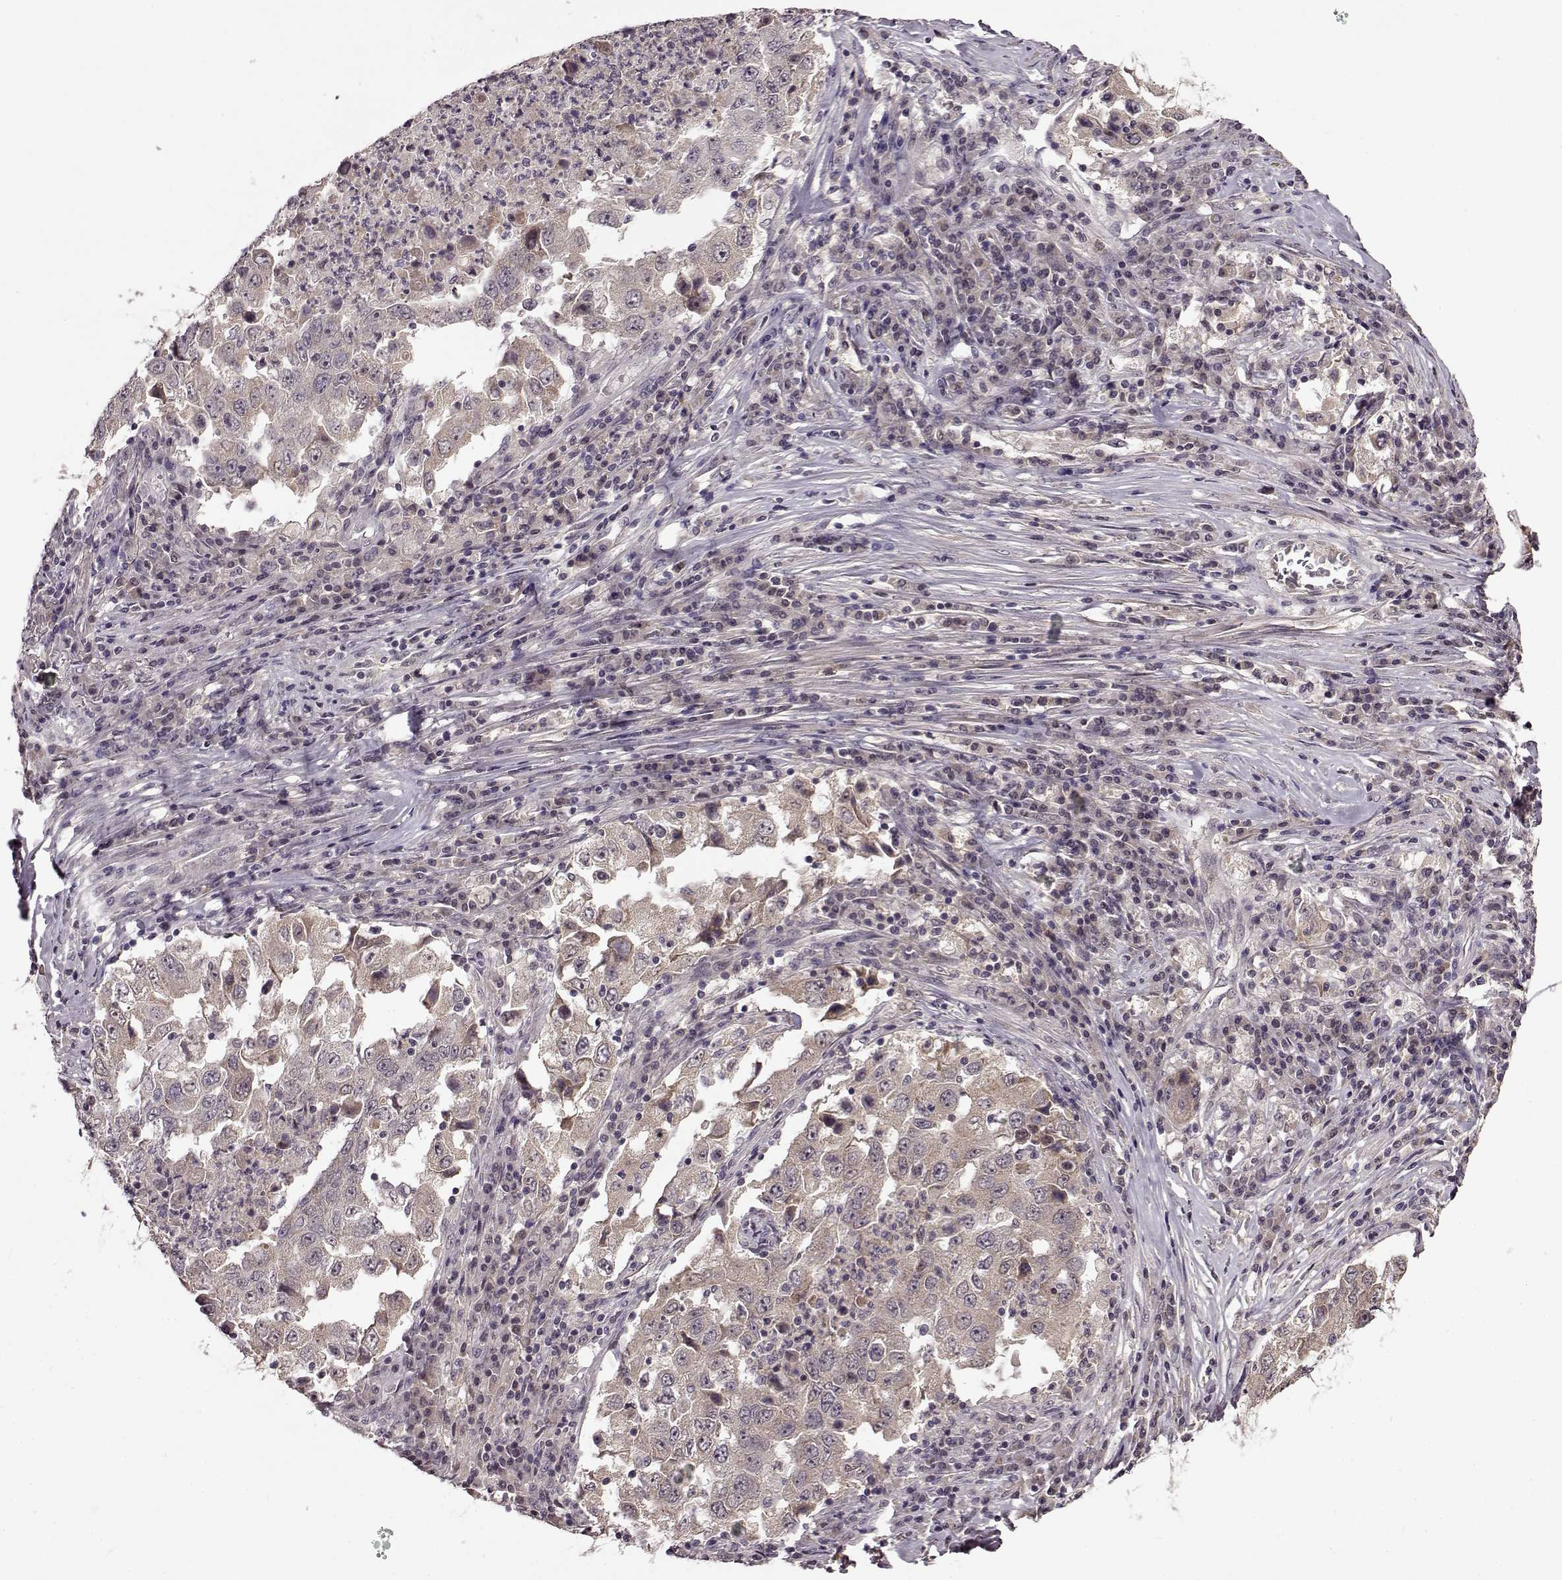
{"staining": {"intensity": "weak", "quantity": "25%-75%", "location": "cytoplasmic/membranous"}, "tissue": "lung cancer", "cell_type": "Tumor cells", "image_type": "cancer", "snomed": [{"axis": "morphology", "description": "Adenocarcinoma, NOS"}, {"axis": "topography", "description": "Lung"}], "caption": "A low amount of weak cytoplasmic/membranous expression is appreciated in approximately 25%-75% of tumor cells in lung cancer (adenocarcinoma) tissue.", "gene": "MAIP1", "patient": {"sex": "male", "age": 73}}